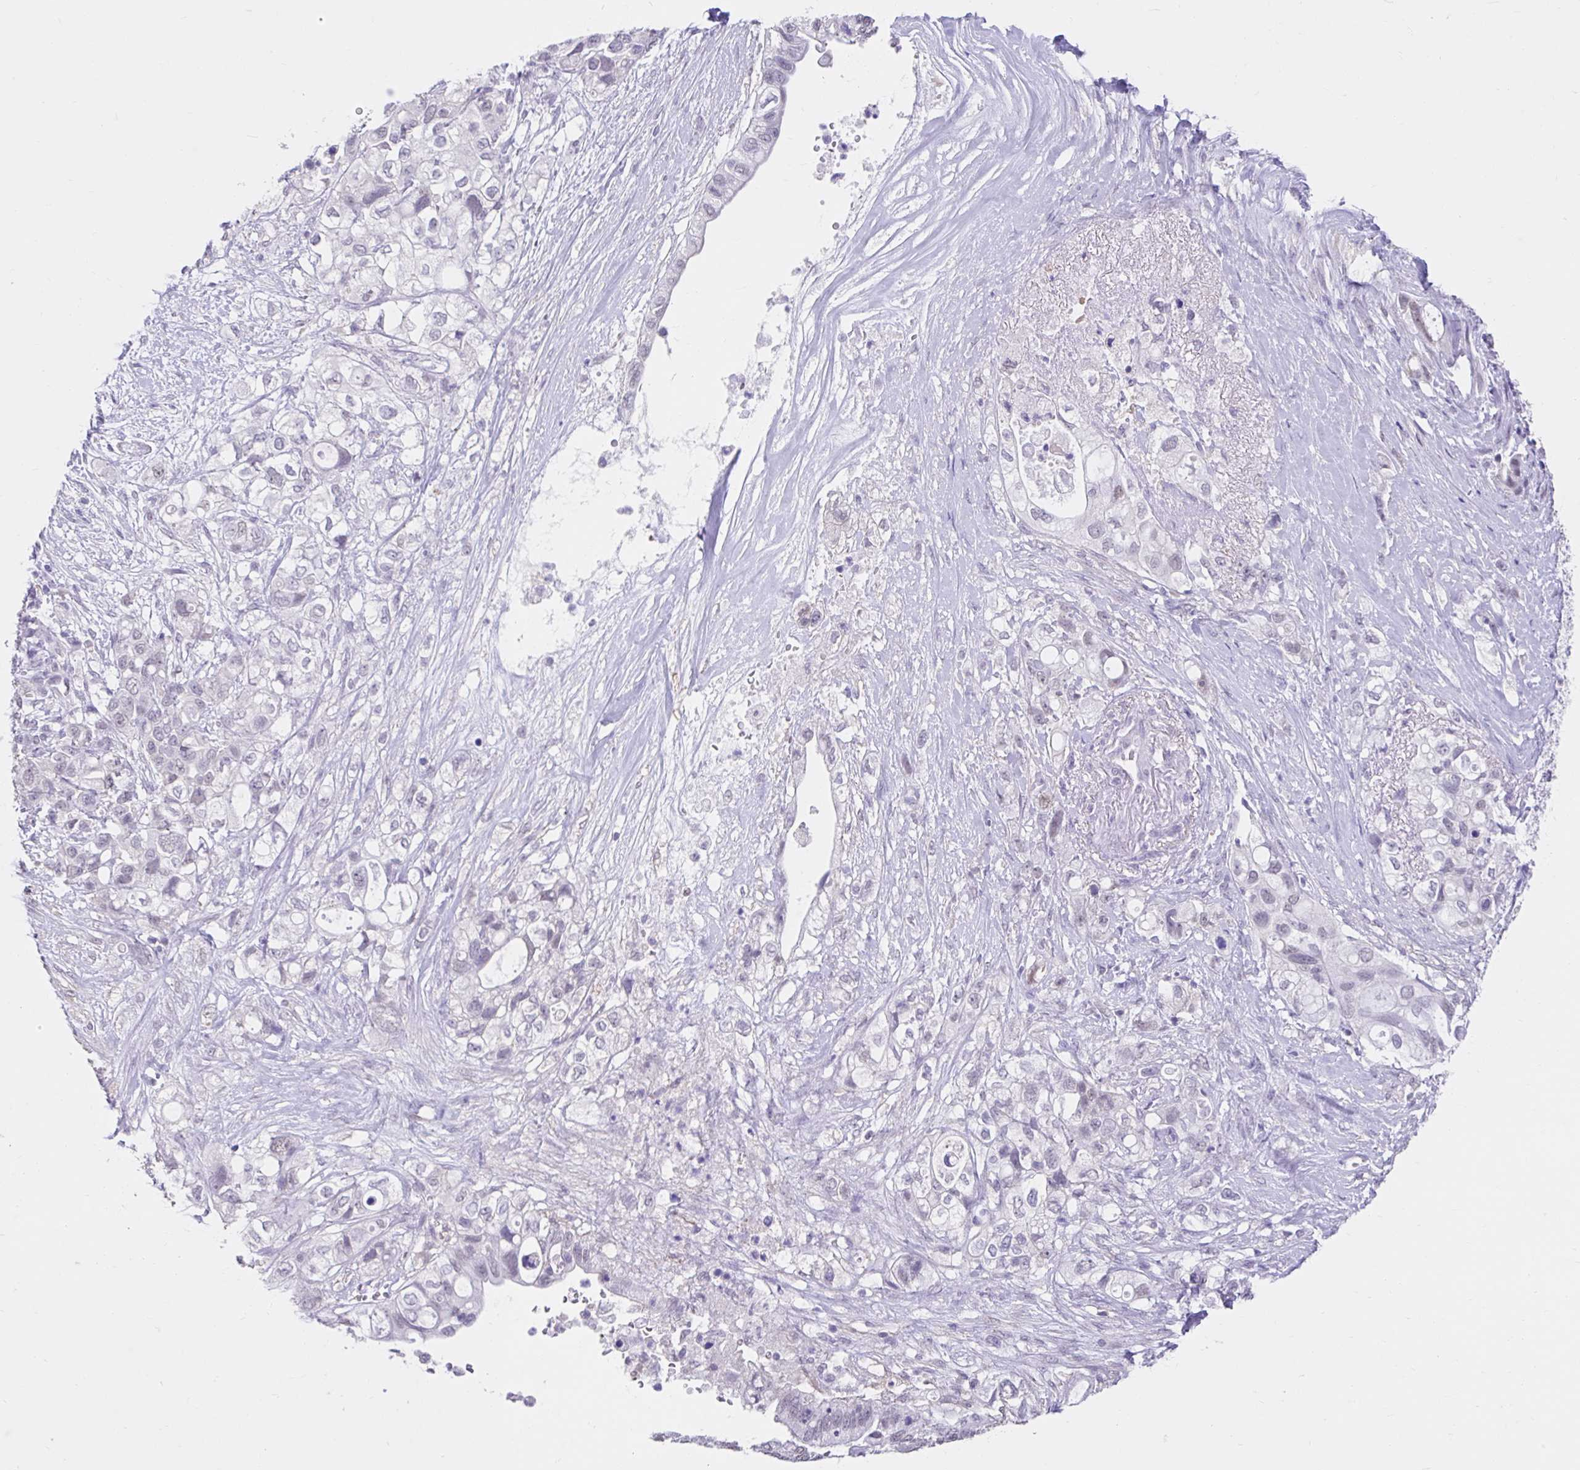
{"staining": {"intensity": "weak", "quantity": "<25%", "location": "nuclear"}, "tissue": "pancreatic cancer", "cell_type": "Tumor cells", "image_type": "cancer", "snomed": [{"axis": "morphology", "description": "Adenocarcinoma, NOS"}, {"axis": "topography", "description": "Pancreas"}], "caption": "Immunohistochemistry (IHC) image of neoplastic tissue: human pancreatic cancer (adenocarcinoma) stained with DAB demonstrates no significant protein positivity in tumor cells.", "gene": "DCAF17", "patient": {"sex": "female", "age": 72}}